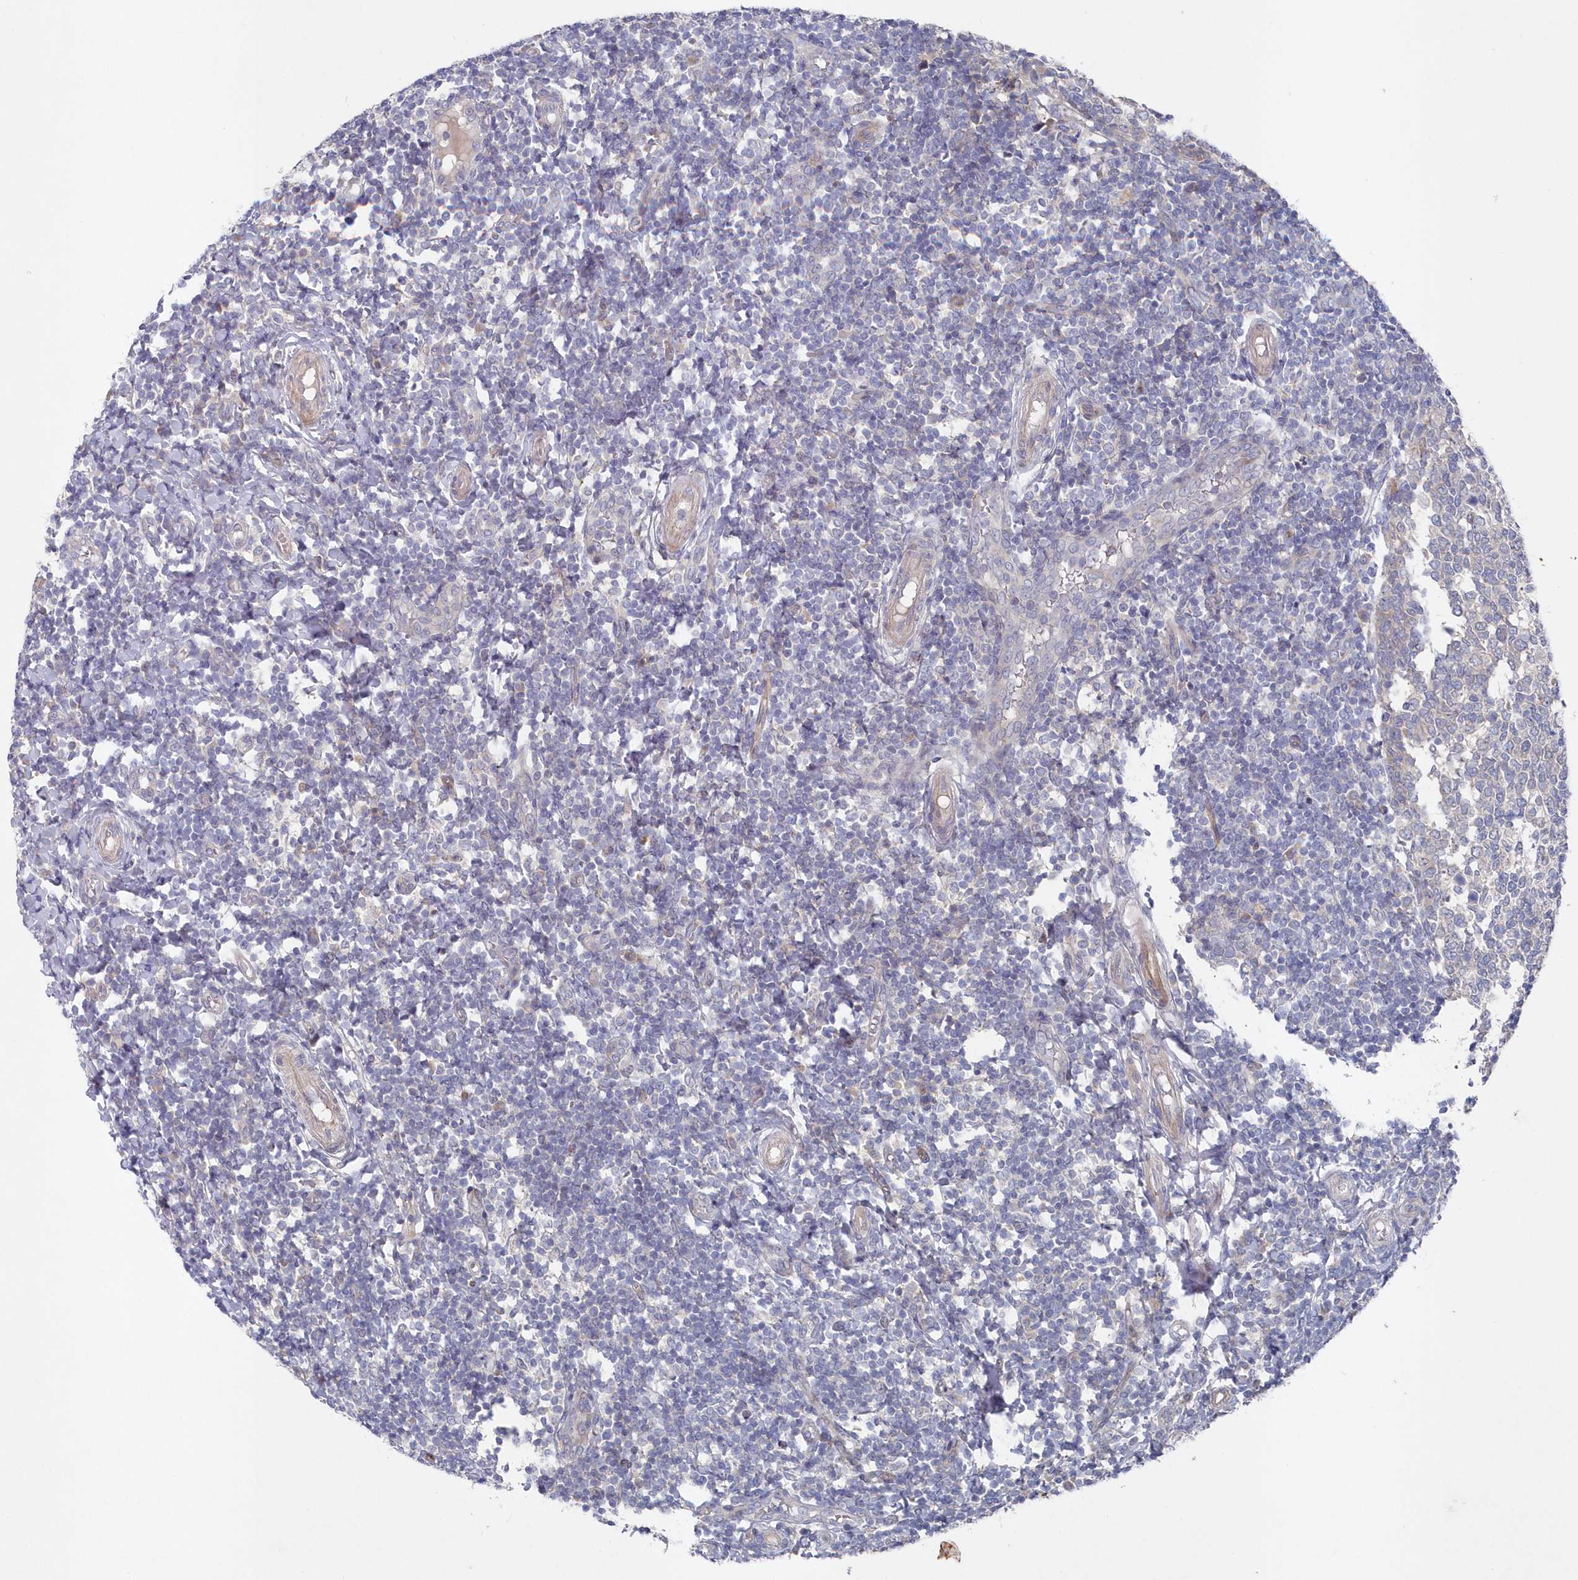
{"staining": {"intensity": "negative", "quantity": "none", "location": "none"}, "tissue": "tonsil", "cell_type": "Germinal center cells", "image_type": "normal", "snomed": [{"axis": "morphology", "description": "Normal tissue, NOS"}, {"axis": "topography", "description": "Tonsil"}], "caption": "Immunohistochemistry of benign human tonsil shows no expression in germinal center cells. Brightfield microscopy of immunohistochemistry stained with DAB (brown) and hematoxylin (blue), captured at high magnification.", "gene": "KIAA1586", "patient": {"sex": "female", "age": 19}}